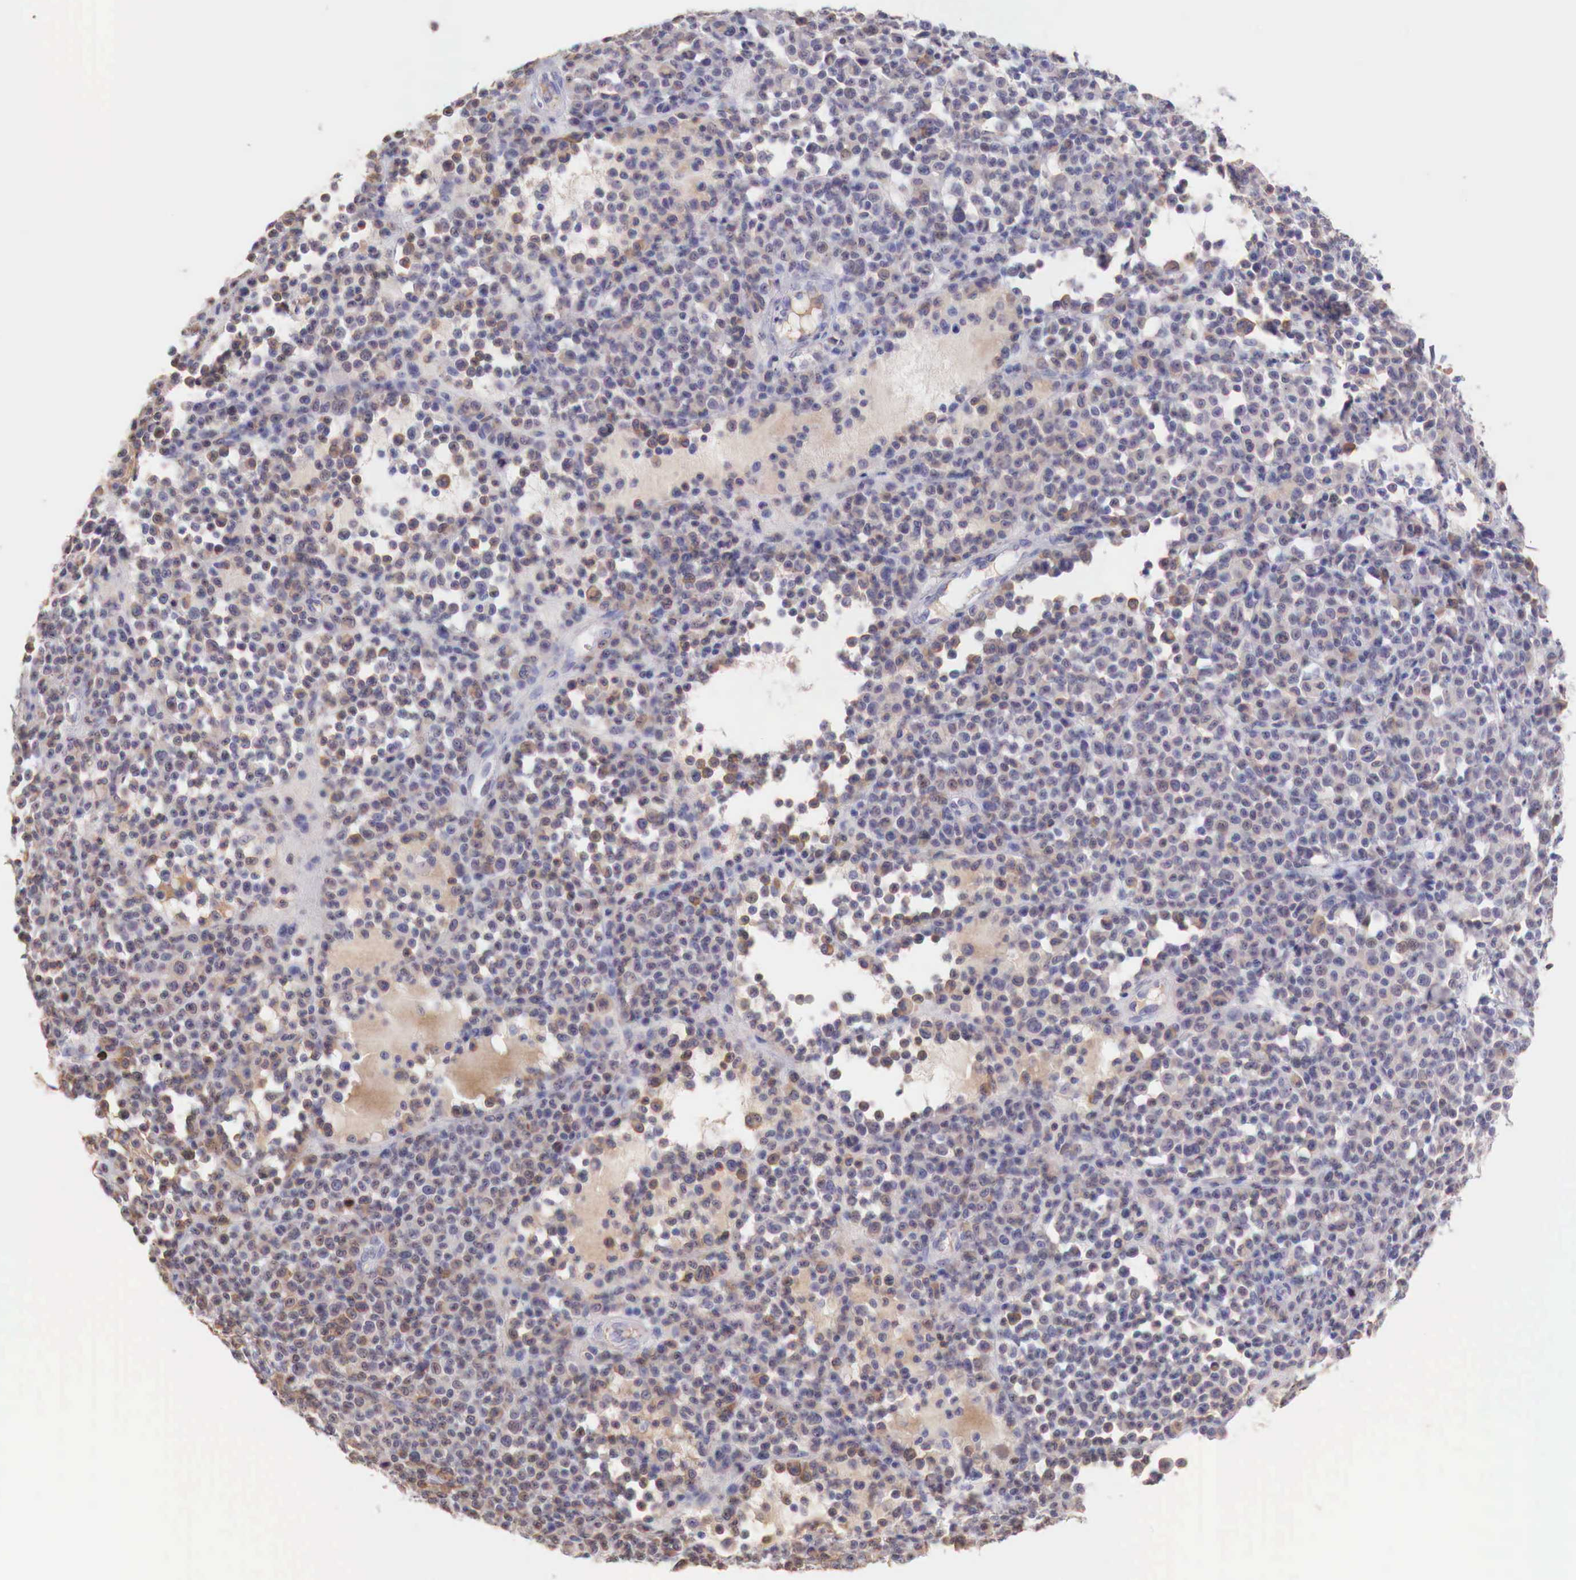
{"staining": {"intensity": "weak", "quantity": "<25%", "location": "cytoplasmic/membranous"}, "tissue": "melanoma", "cell_type": "Tumor cells", "image_type": "cancer", "snomed": [{"axis": "morphology", "description": "Malignant melanoma, Metastatic site"}, {"axis": "topography", "description": "Skin"}], "caption": "Melanoma was stained to show a protein in brown. There is no significant positivity in tumor cells. (DAB (3,3'-diaminobenzidine) immunohistochemistry, high magnification).", "gene": "XPNPEP2", "patient": {"sex": "male", "age": 32}}